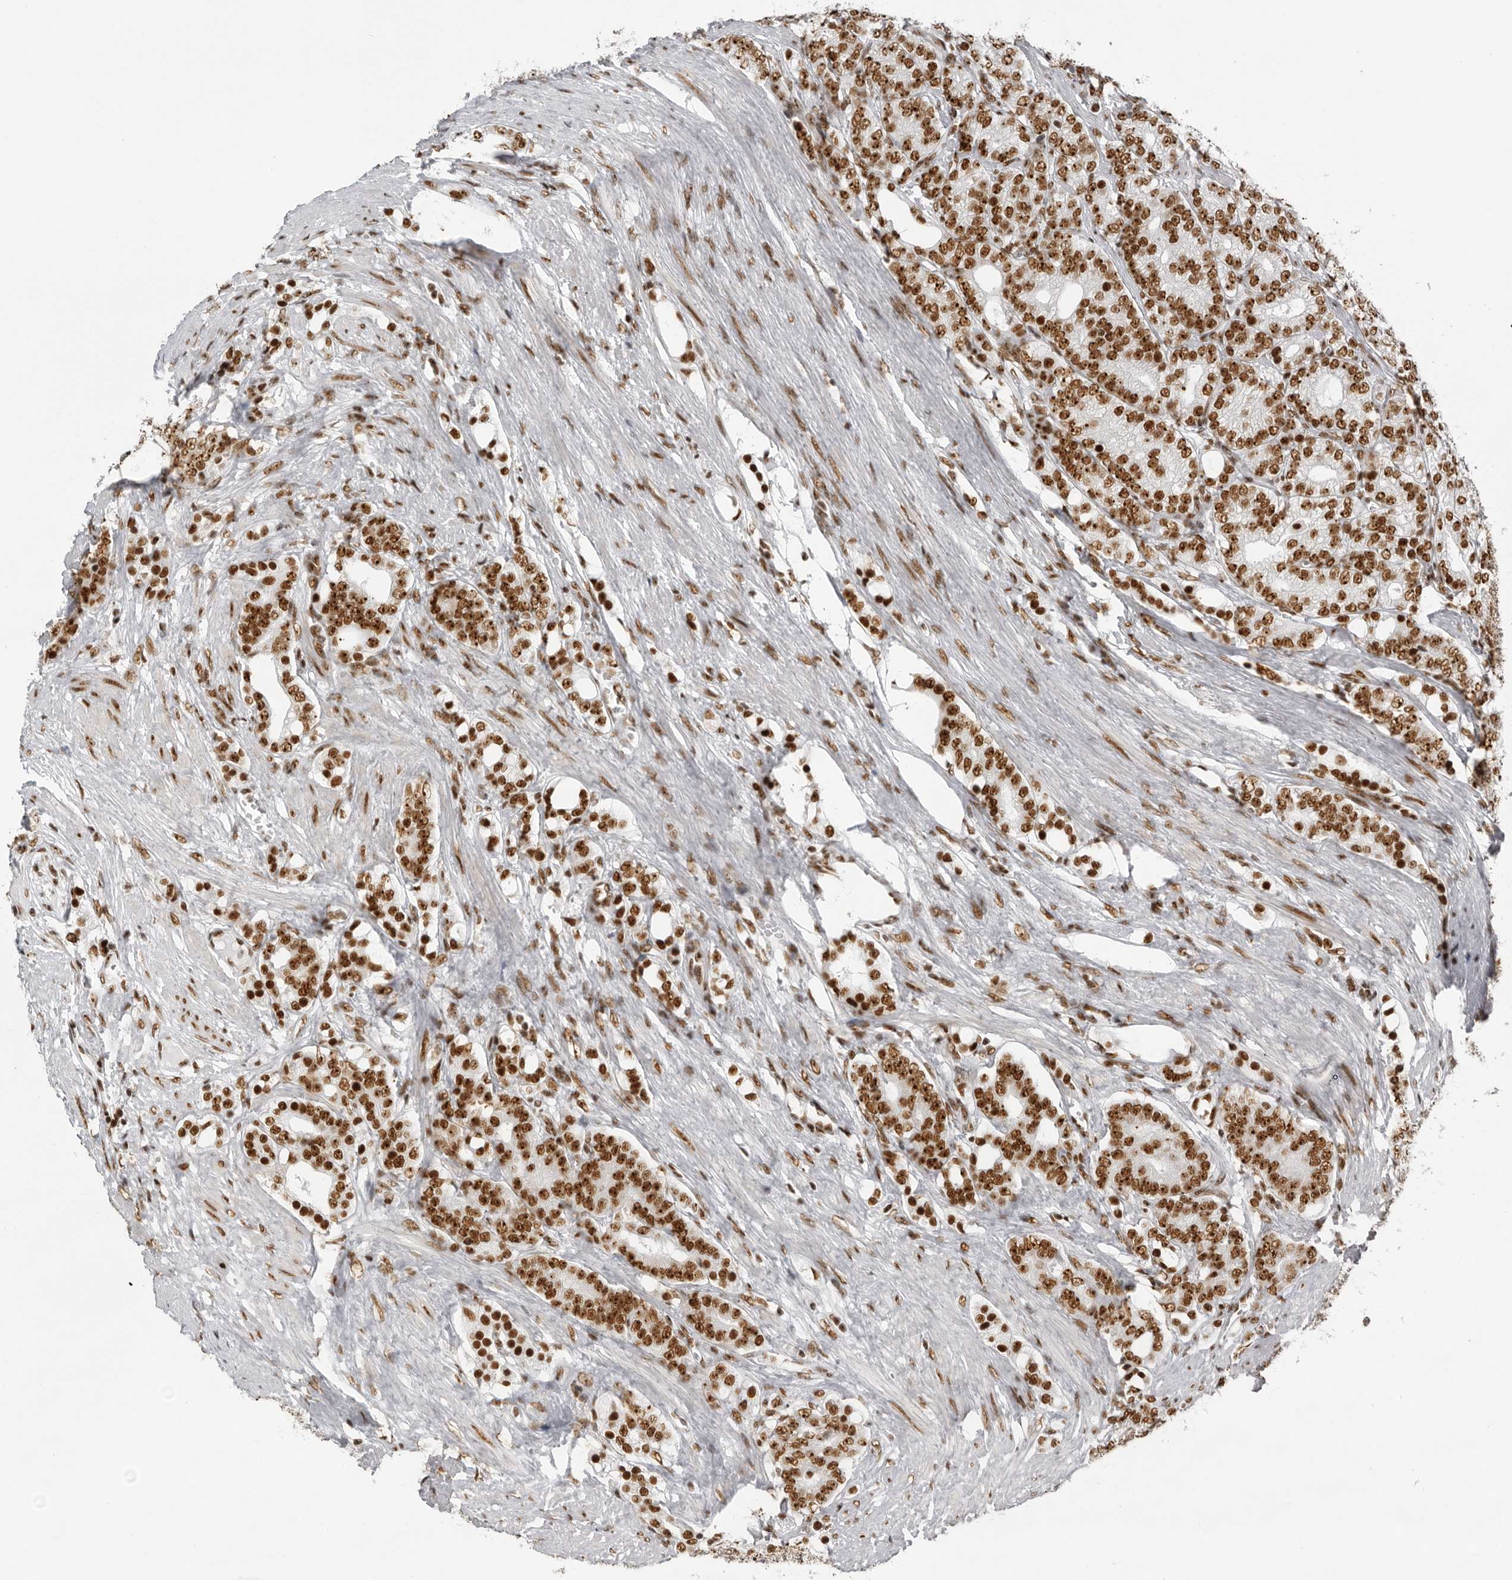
{"staining": {"intensity": "strong", "quantity": ">75%", "location": "nuclear"}, "tissue": "prostate cancer", "cell_type": "Tumor cells", "image_type": "cancer", "snomed": [{"axis": "morphology", "description": "Adenocarcinoma, High grade"}, {"axis": "topography", "description": "Prostate"}], "caption": "A brown stain shows strong nuclear expression of a protein in prostate cancer tumor cells. The staining is performed using DAB brown chromogen to label protein expression. The nuclei are counter-stained blue using hematoxylin.", "gene": "DHX9", "patient": {"sex": "male", "age": 57}}